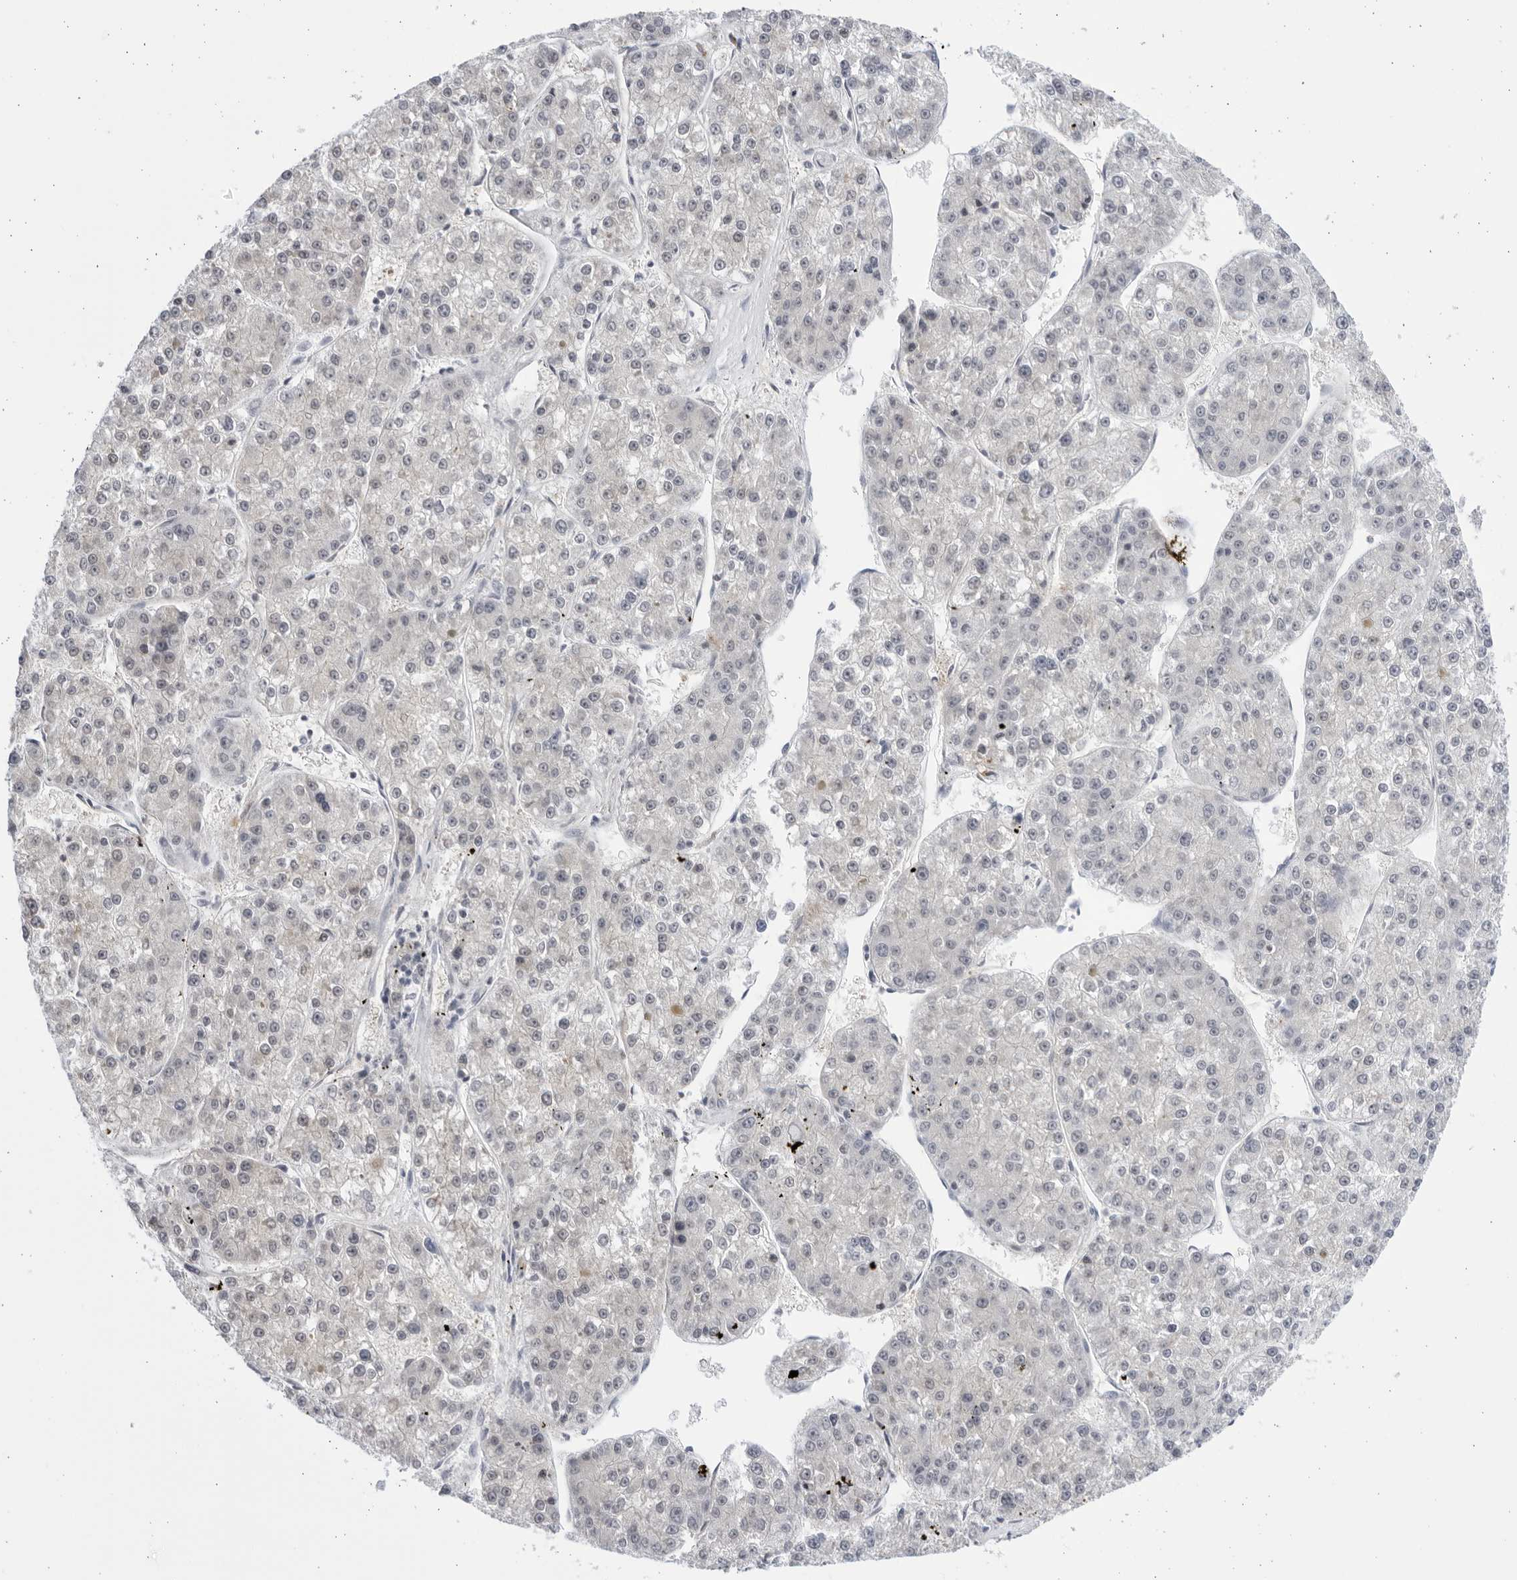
{"staining": {"intensity": "weak", "quantity": "<25%", "location": "cytoplasmic/membranous"}, "tissue": "liver cancer", "cell_type": "Tumor cells", "image_type": "cancer", "snomed": [{"axis": "morphology", "description": "Carcinoma, Hepatocellular, NOS"}, {"axis": "topography", "description": "Liver"}], "caption": "Protein analysis of hepatocellular carcinoma (liver) reveals no significant expression in tumor cells.", "gene": "CCDC181", "patient": {"sex": "female", "age": 73}}